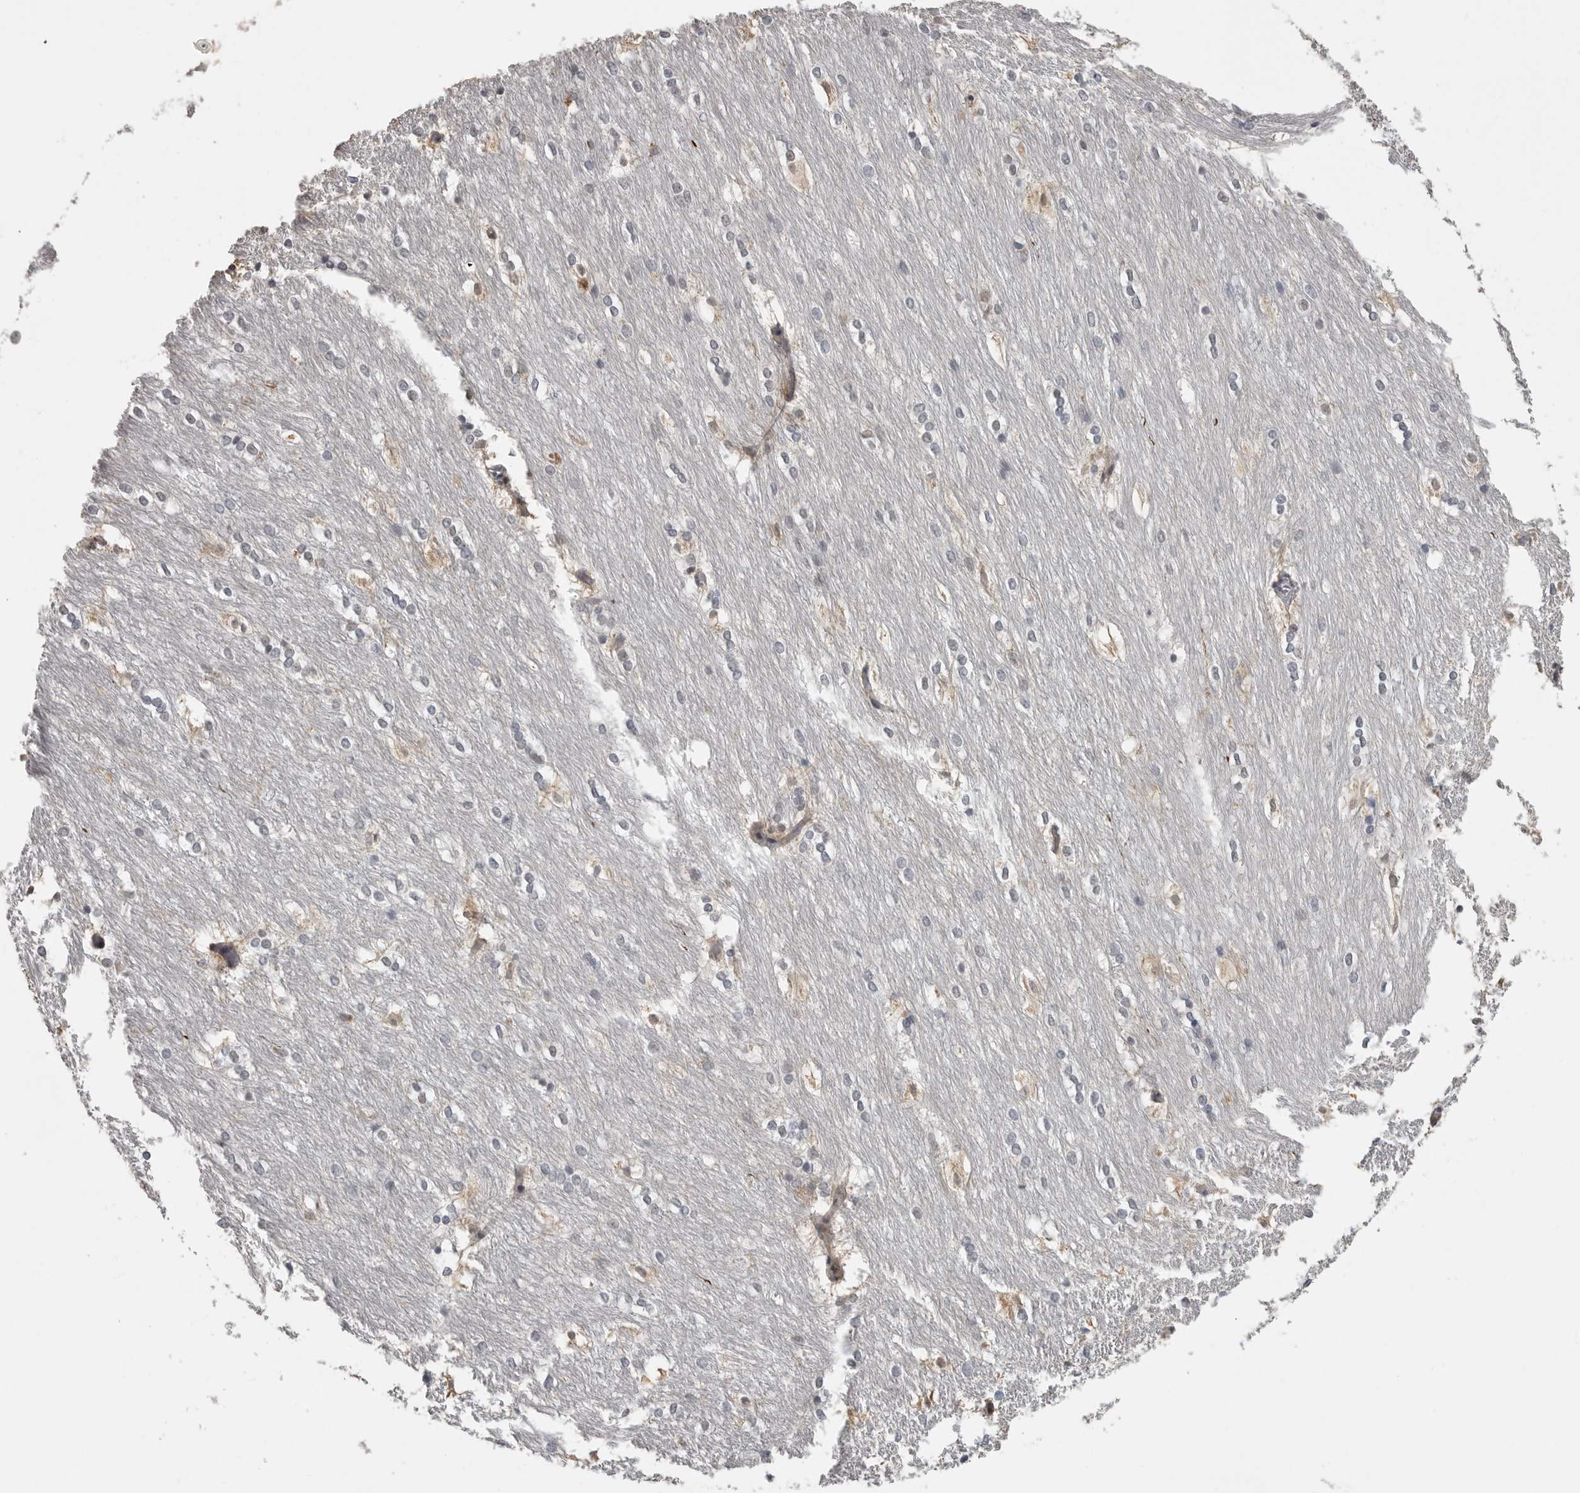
{"staining": {"intensity": "strong", "quantity": "<25%", "location": "cytoplasmic/membranous"}, "tissue": "caudate", "cell_type": "Glial cells", "image_type": "normal", "snomed": [{"axis": "morphology", "description": "Normal tissue, NOS"}, {"axis": "topography", "description": "Lateral ventricle wall"}], "caption": "Caudate stained with immunohistochemistry reveals strong cytoplasmic/membranous positivity in about <25% of glial cells.", "gene": "PLEKHF1", "patient": {"sex": "female", "age": 19}}